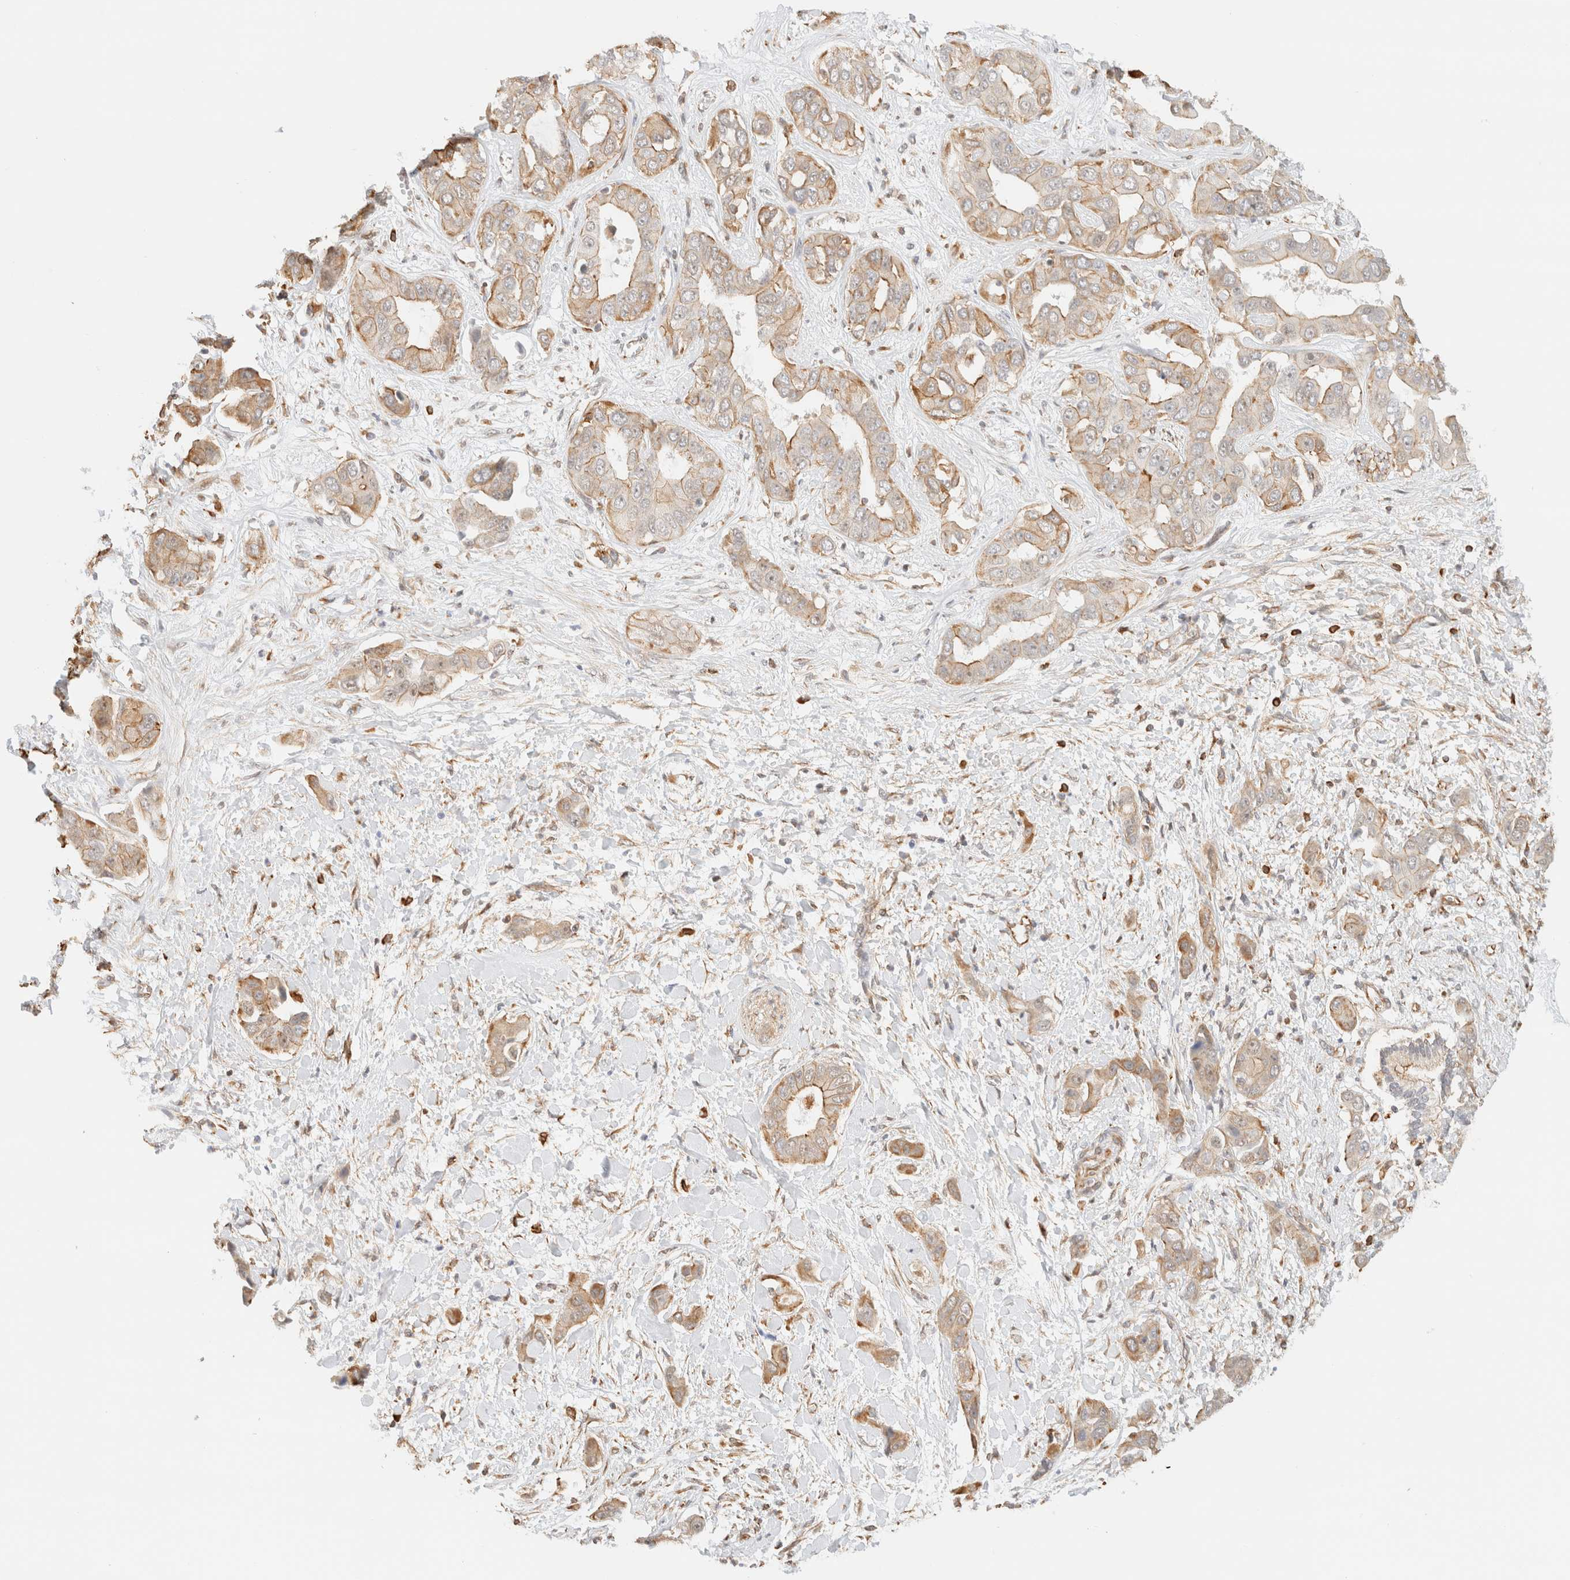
{"staining": {"intensity": "weak", "quantity": ">75%", "location": "cytoplasmic/membranous"}, "tissue": "liver cancer", "cell_type": "Tumor cells", "image_type": "cancer", "snomed": [{"axis": "morphology", "description": "Cholangiocarcinoma"}, {"axis": "topography", "description": "Liver"}], "caption": "Brown immunohistochemical staining in liver cancer demonstrates weak cytoplasmic/membranous positivity in approximately >75% of tumor cells. (DAB IHC with brightfield microscopy, high magnification).", "gene": "ARID5A", "patient": {"sex": "female", "age": 52}}